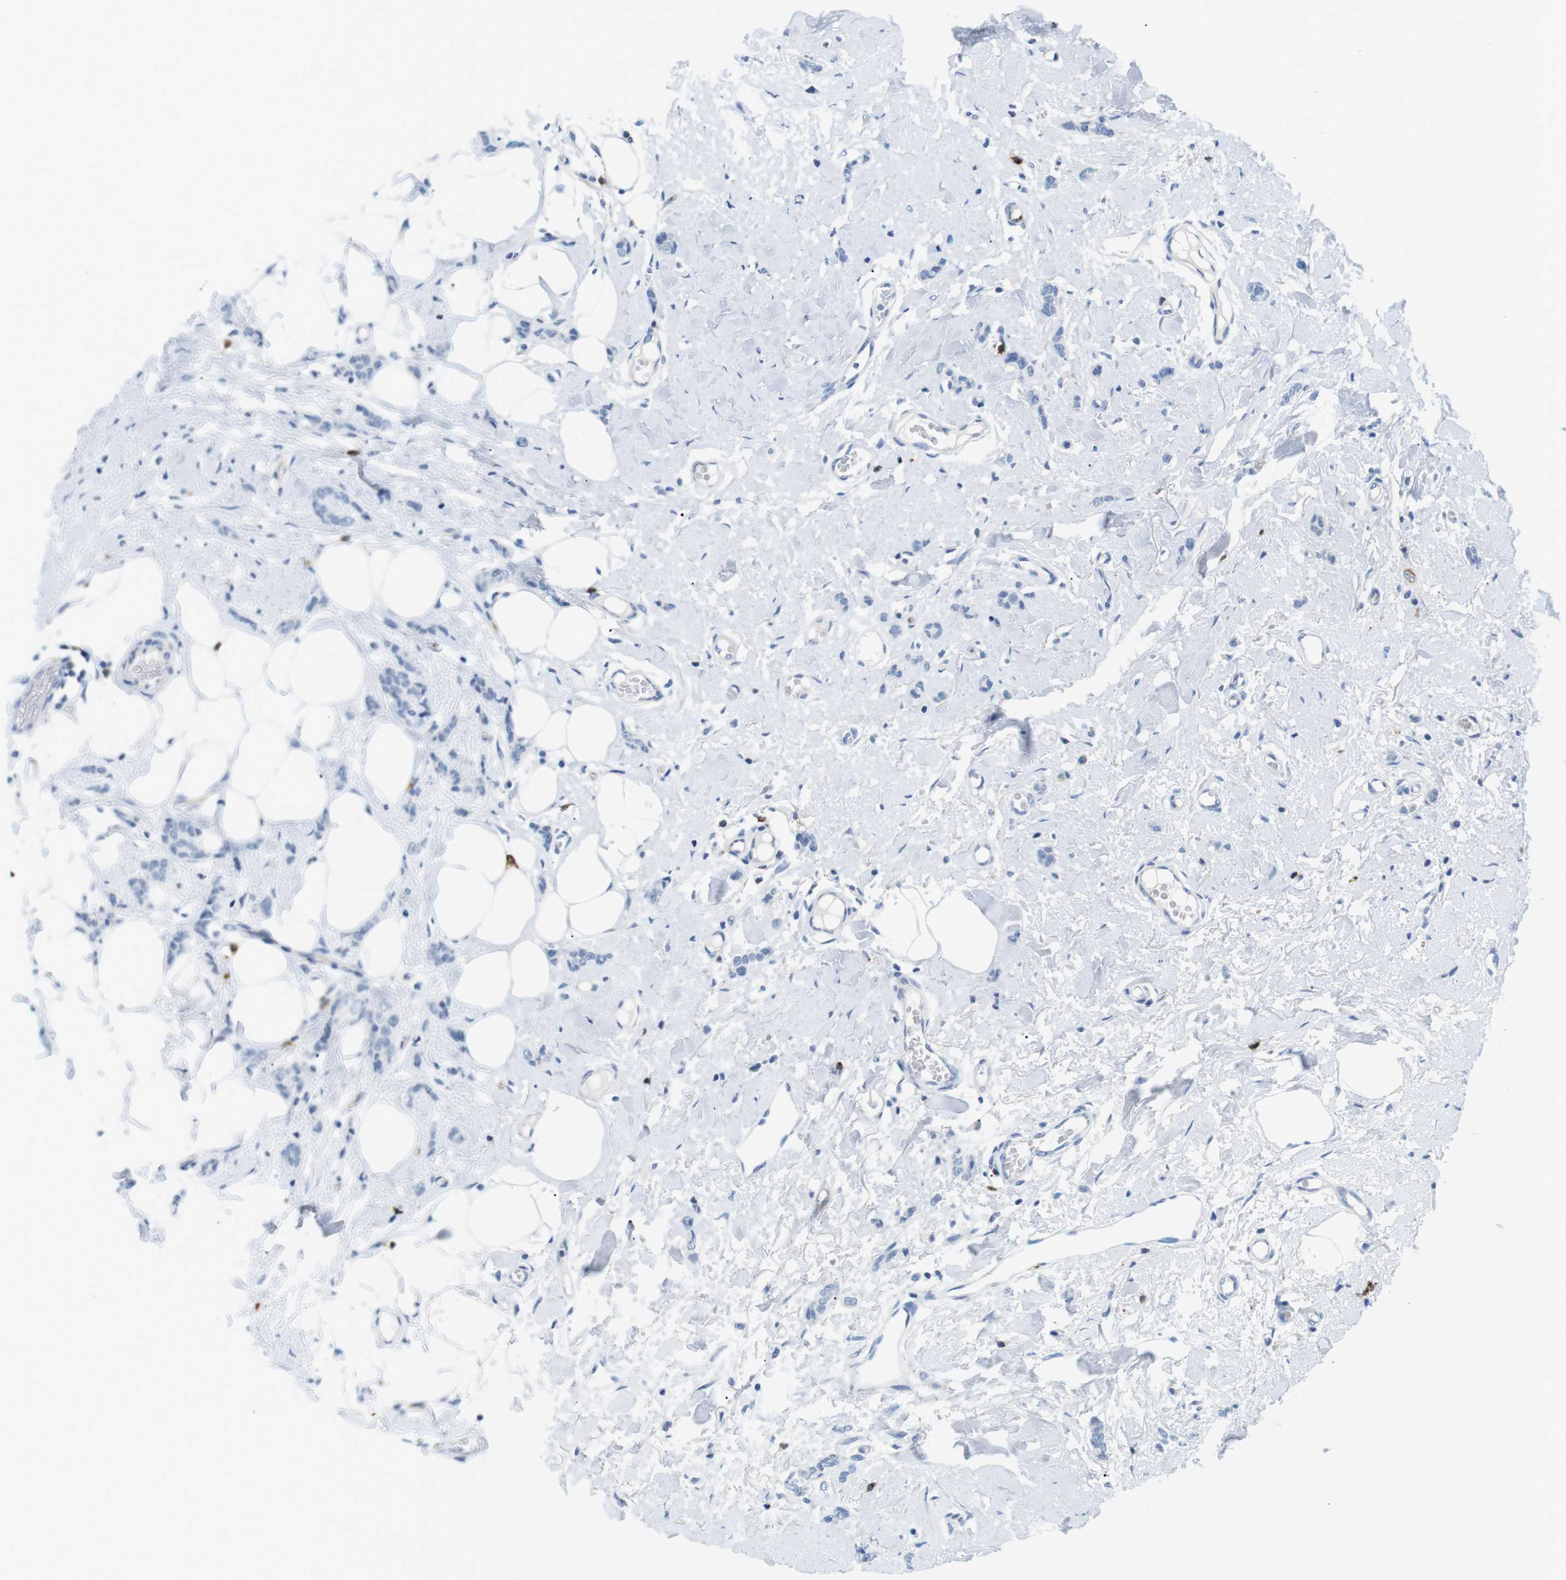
{"staining": {"intensity": "negative", "quantity": "none", "location": "none"}, "tissue": "breast cancer", "cell_type": "Tumor cells", "image_type": "cancer", "snomed": [{"axis": "morphology", "description": "Lobular carcinoma"}, {"axis": "topography", "description": "Skin"}, {"axis": "topography", "description": "Breast"}], "caption": "Tumor cells are negative for brown protein staining in breast lobular carcinoma.", "gene": "TNFRSF4", "patient": {"sex": "female", "age": 46}}